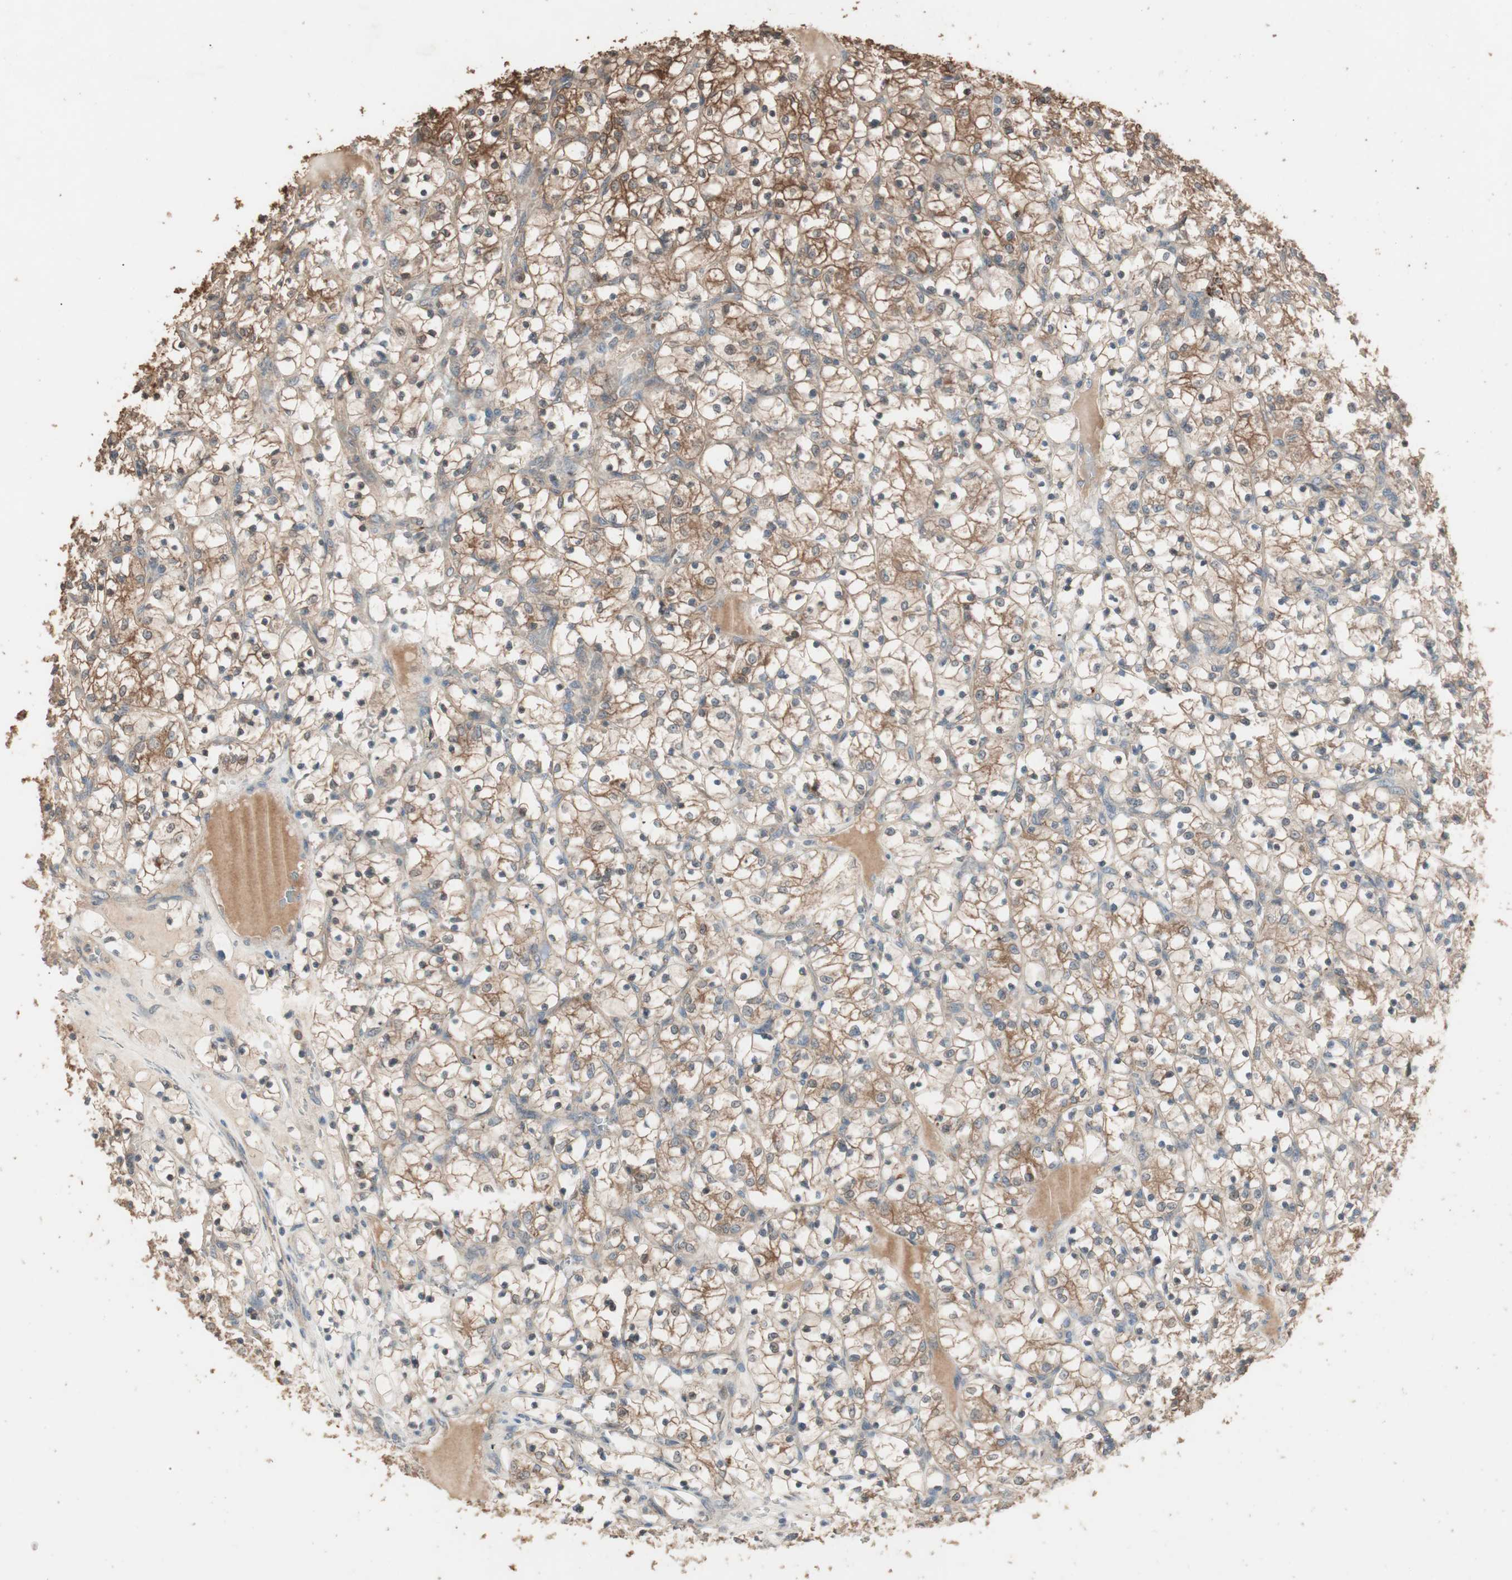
{"staining": {"intensity": "strong", "quantity": ">75%", "location": "cytoplasmic/membranous"}, "tissue": "renal cancer", "cell_type": "Tumor cells", "image_type": "cancer", "snomed": [{"axis": "morphology", "description": "Adenocarcinoma, NOS"}, {"axis": "topography", "description": "Kidney"}], "caption": "Renal cancer (adenocarcinoma) stained for a protein exhibits strong cytoplasmic/membranous positivity in tumor cells.", "gene": "USP20", "patient": {"sex": "female", "age": 69}}